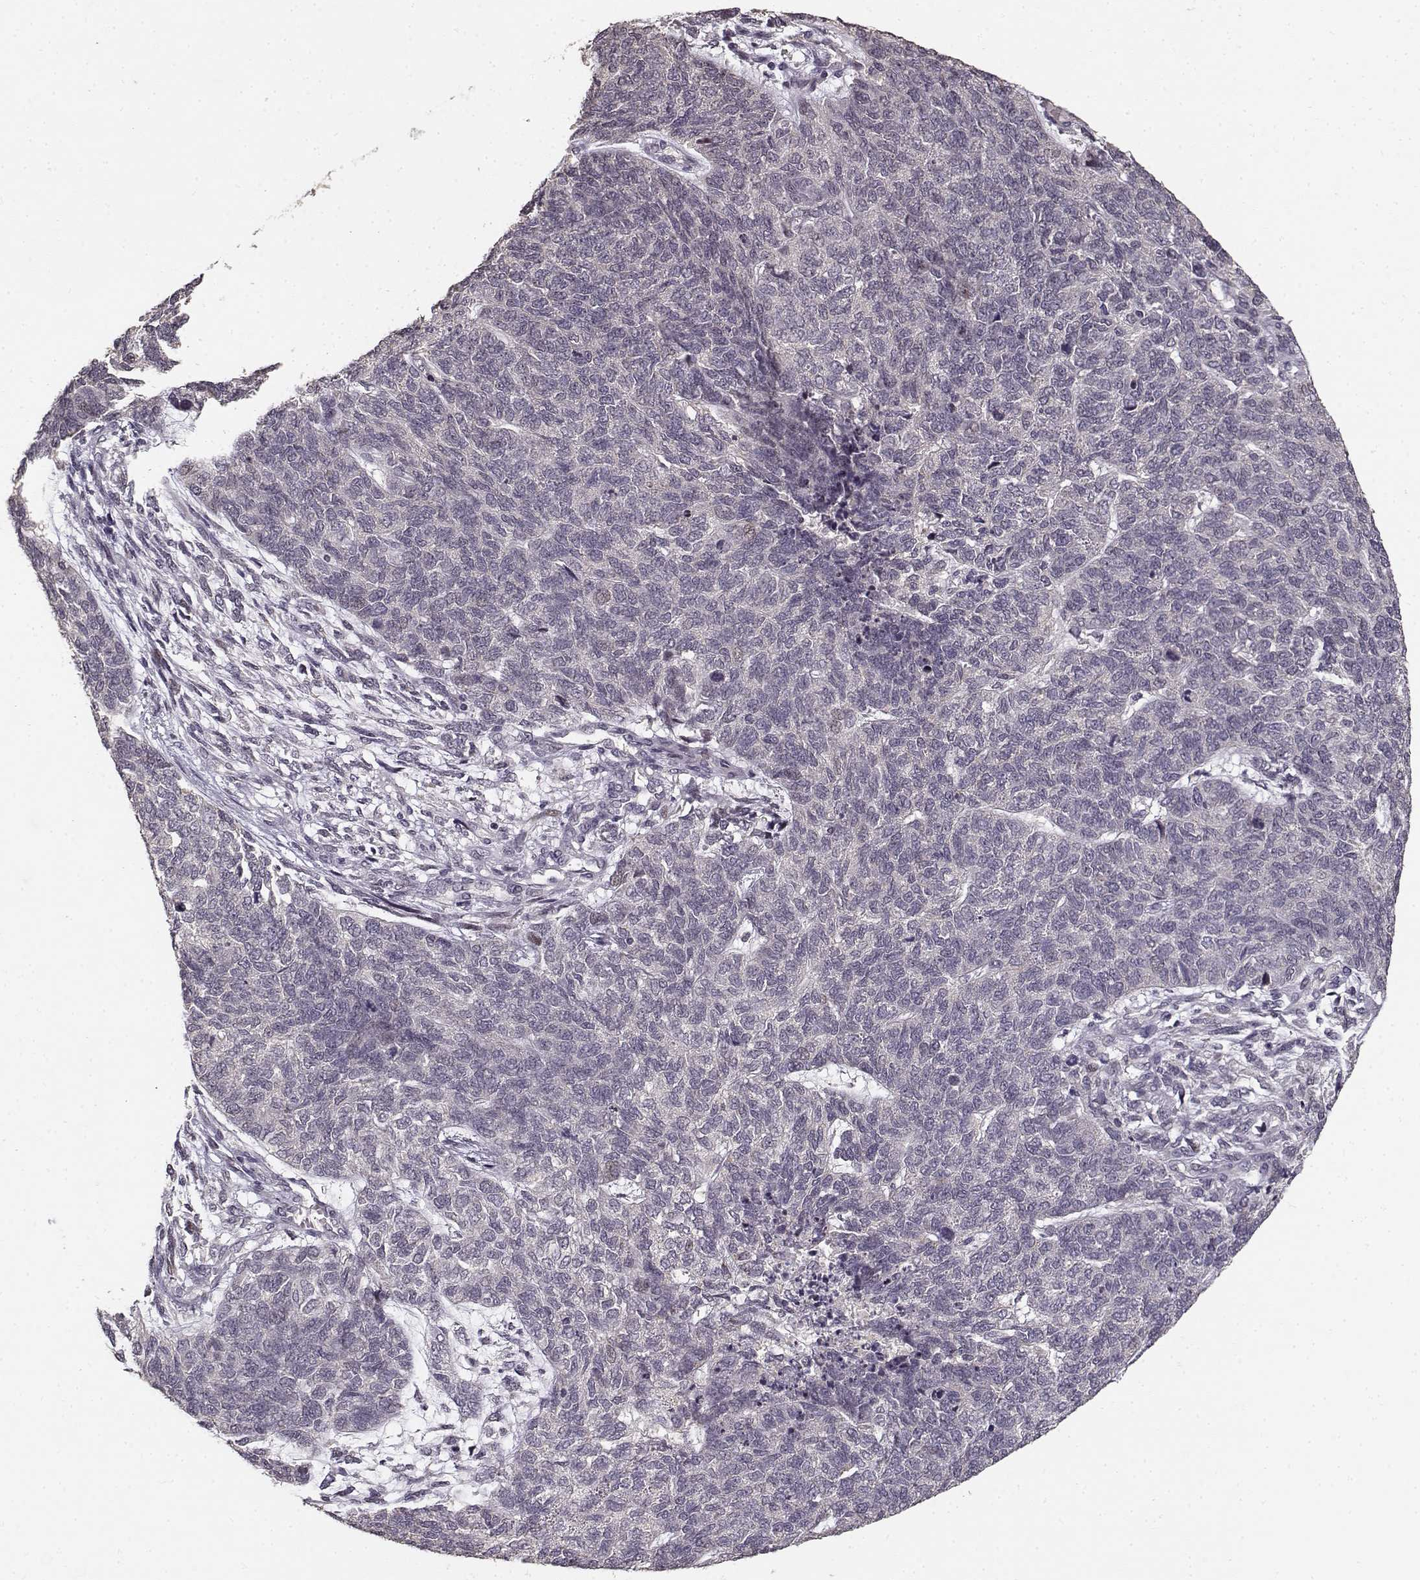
{"staining": {"intensity": "negative", "quantity": "none", "location": "none"}, "tissue": "cervical cancer", "cell_type": "Tumor cells", "image_type": "cancer", "snomed": [{"axis": "morphology", "description": "Squamous cell carcinoma, NOS"}, {"axis": "topography", "description": "Cervix"}], "caption": "There is no significant staining in tumor cells of cervical squamous cell carcinoma.", "gene": "UROC1", "patient": {"sex": "female", "age": 63}}